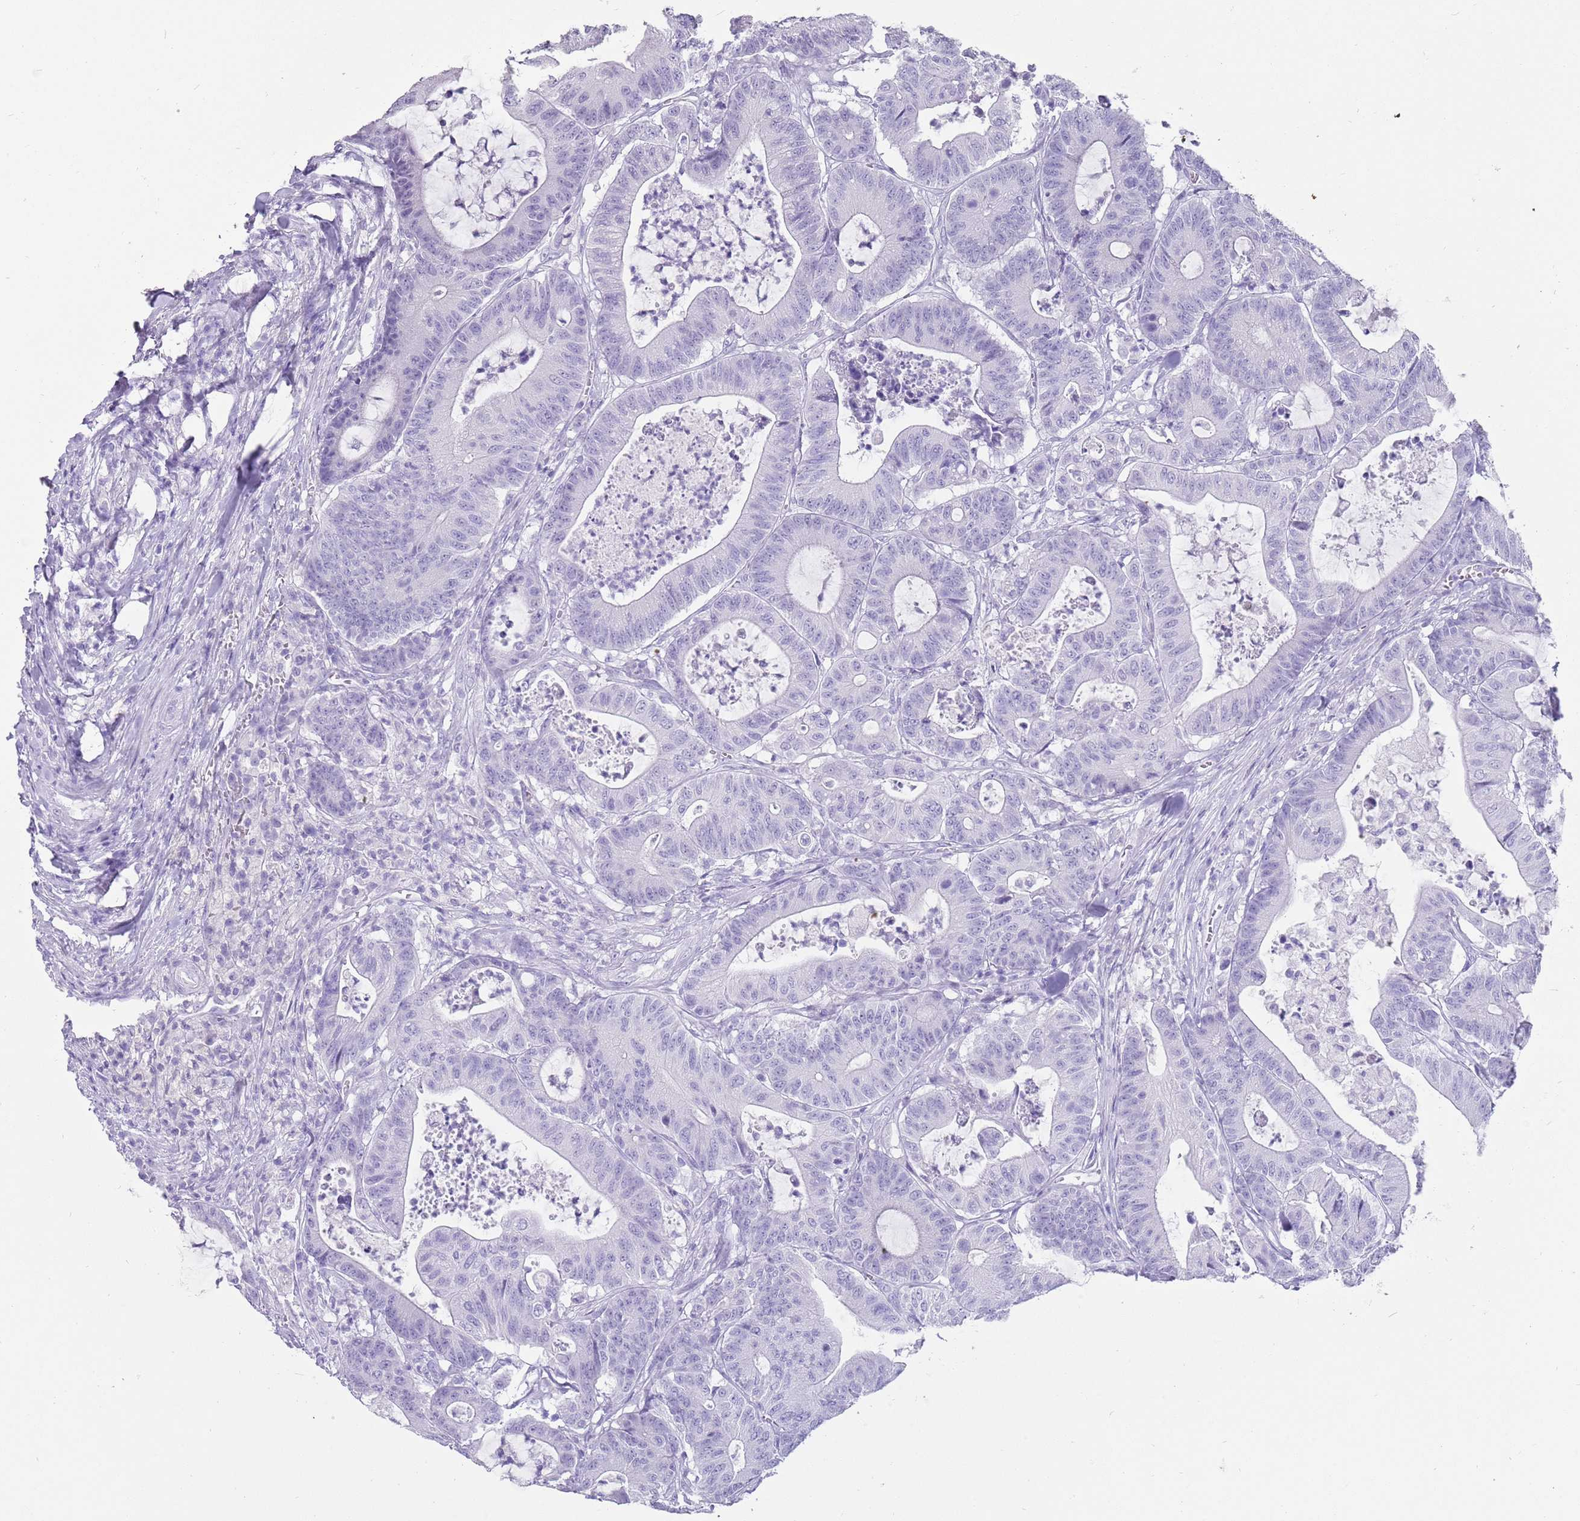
{"staining": {"intensity": "negative", "quantity": "none", "location": "none"}, "tissue": "colorectal cancer", "cell_type": "Tumor cells", "image_type": "cancer", "snomed": [{"axis": "morphology", "description": "Adenocarcinoma, NOS"}, {"axis": "topography", "description": "Colon"}], "caption": "This is a histopathology image of IHC staining of colorectal cancer, which shows no positivity in tumor cells.", "gene": "NBPF3", "patient": {"sex": "female", "age": 84}}